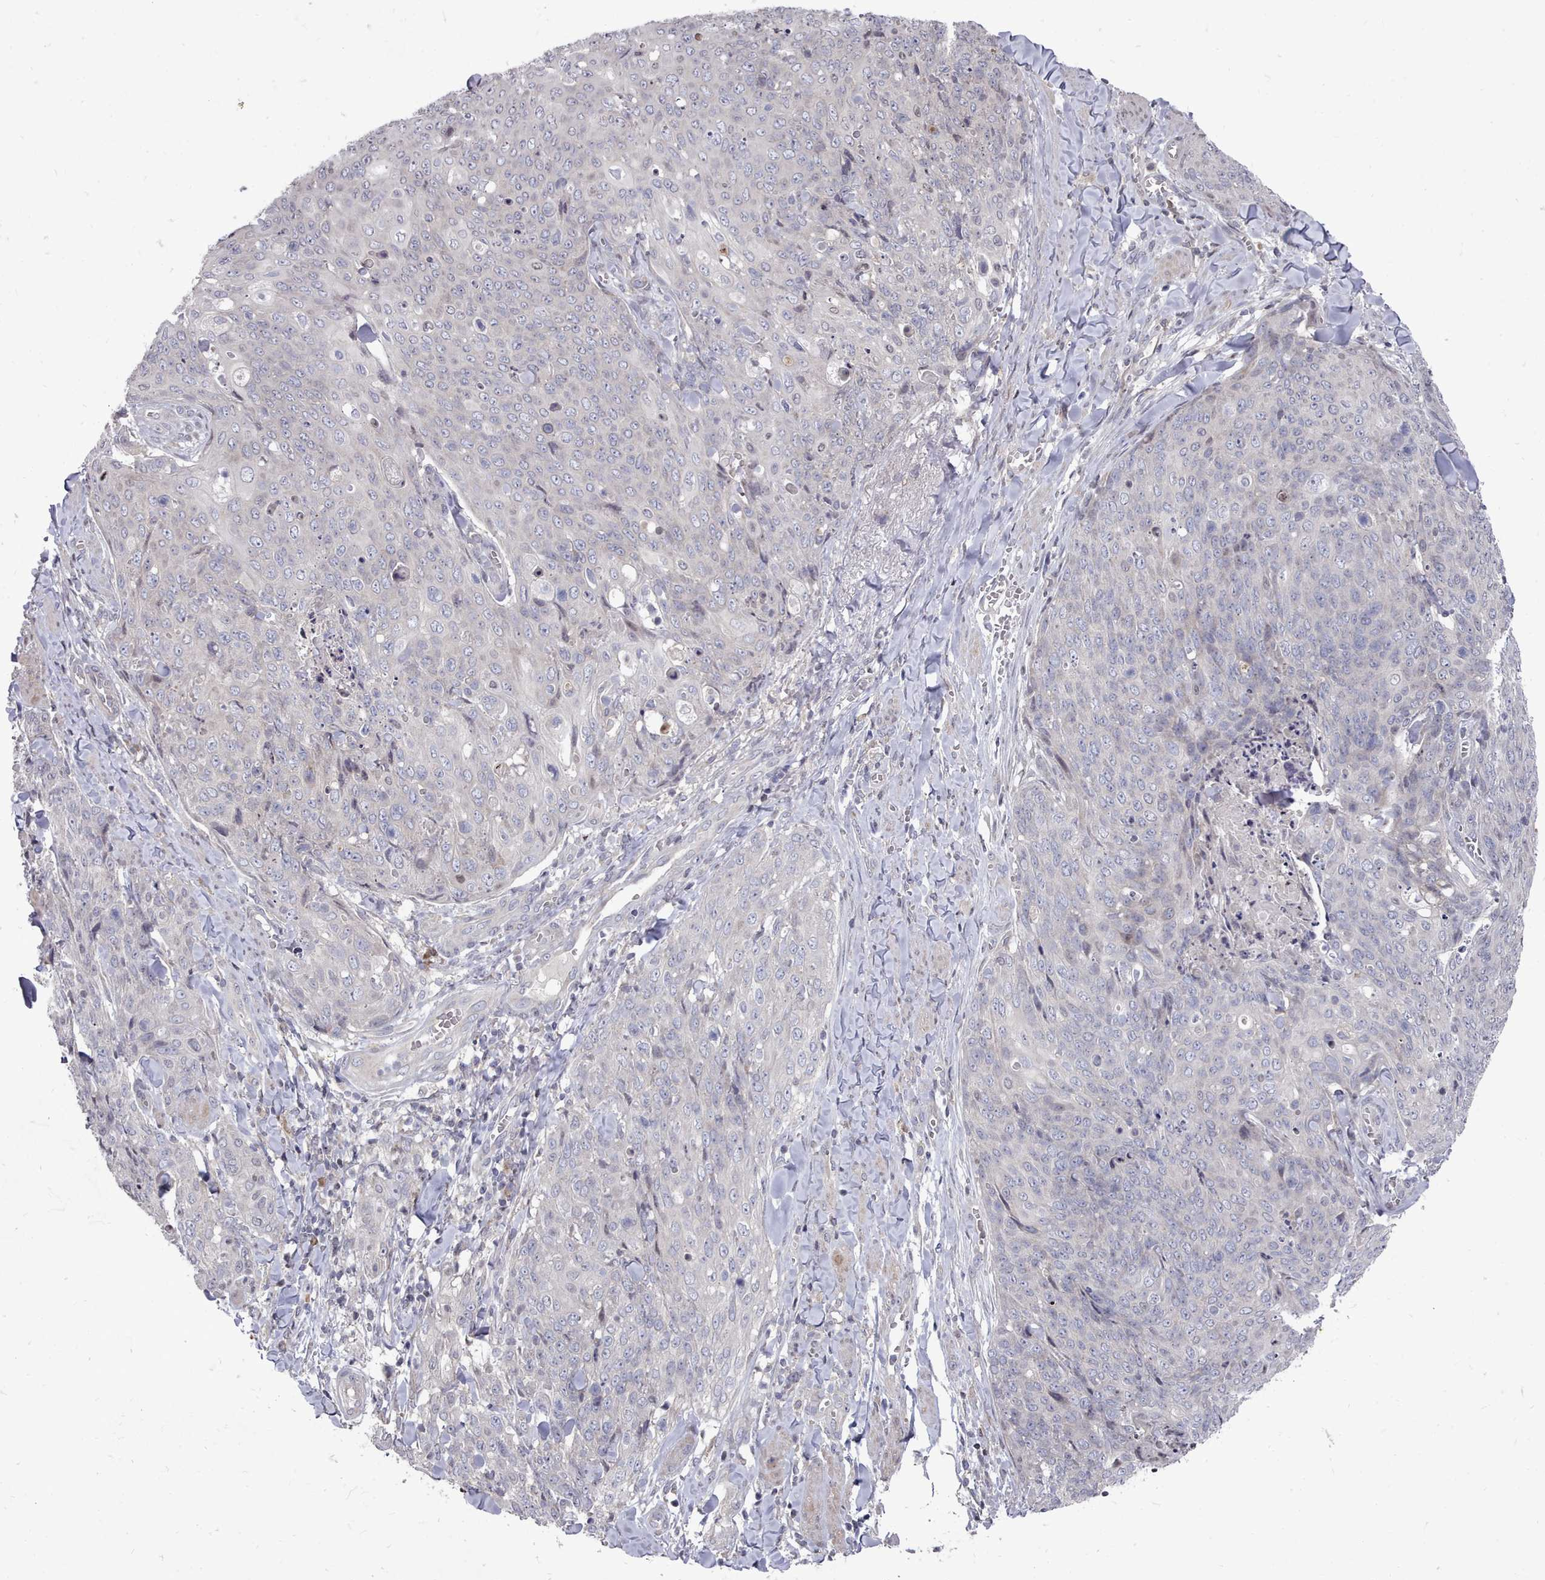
{"staining": {"intensity": "negative", "quantity": "none", "location": "none"}, "tissue": "skin cancer", "cell_type": "Tumor cells", "image_type": "cancer", "snomed": [{"axis": "morphology", "description": "Squamous cell carcinoma, NOS"}, {"axis": "topography", "description": "Skin"}, {"axis": "topography", "description": "Vulva"}], "caption": "Squamous cell carcinoma (skin) stained for a protein using immunohistochemistry displays no expression tumor cells.", "gene": "ACKR3", "patient": {"sex": "female", "age": 85}}